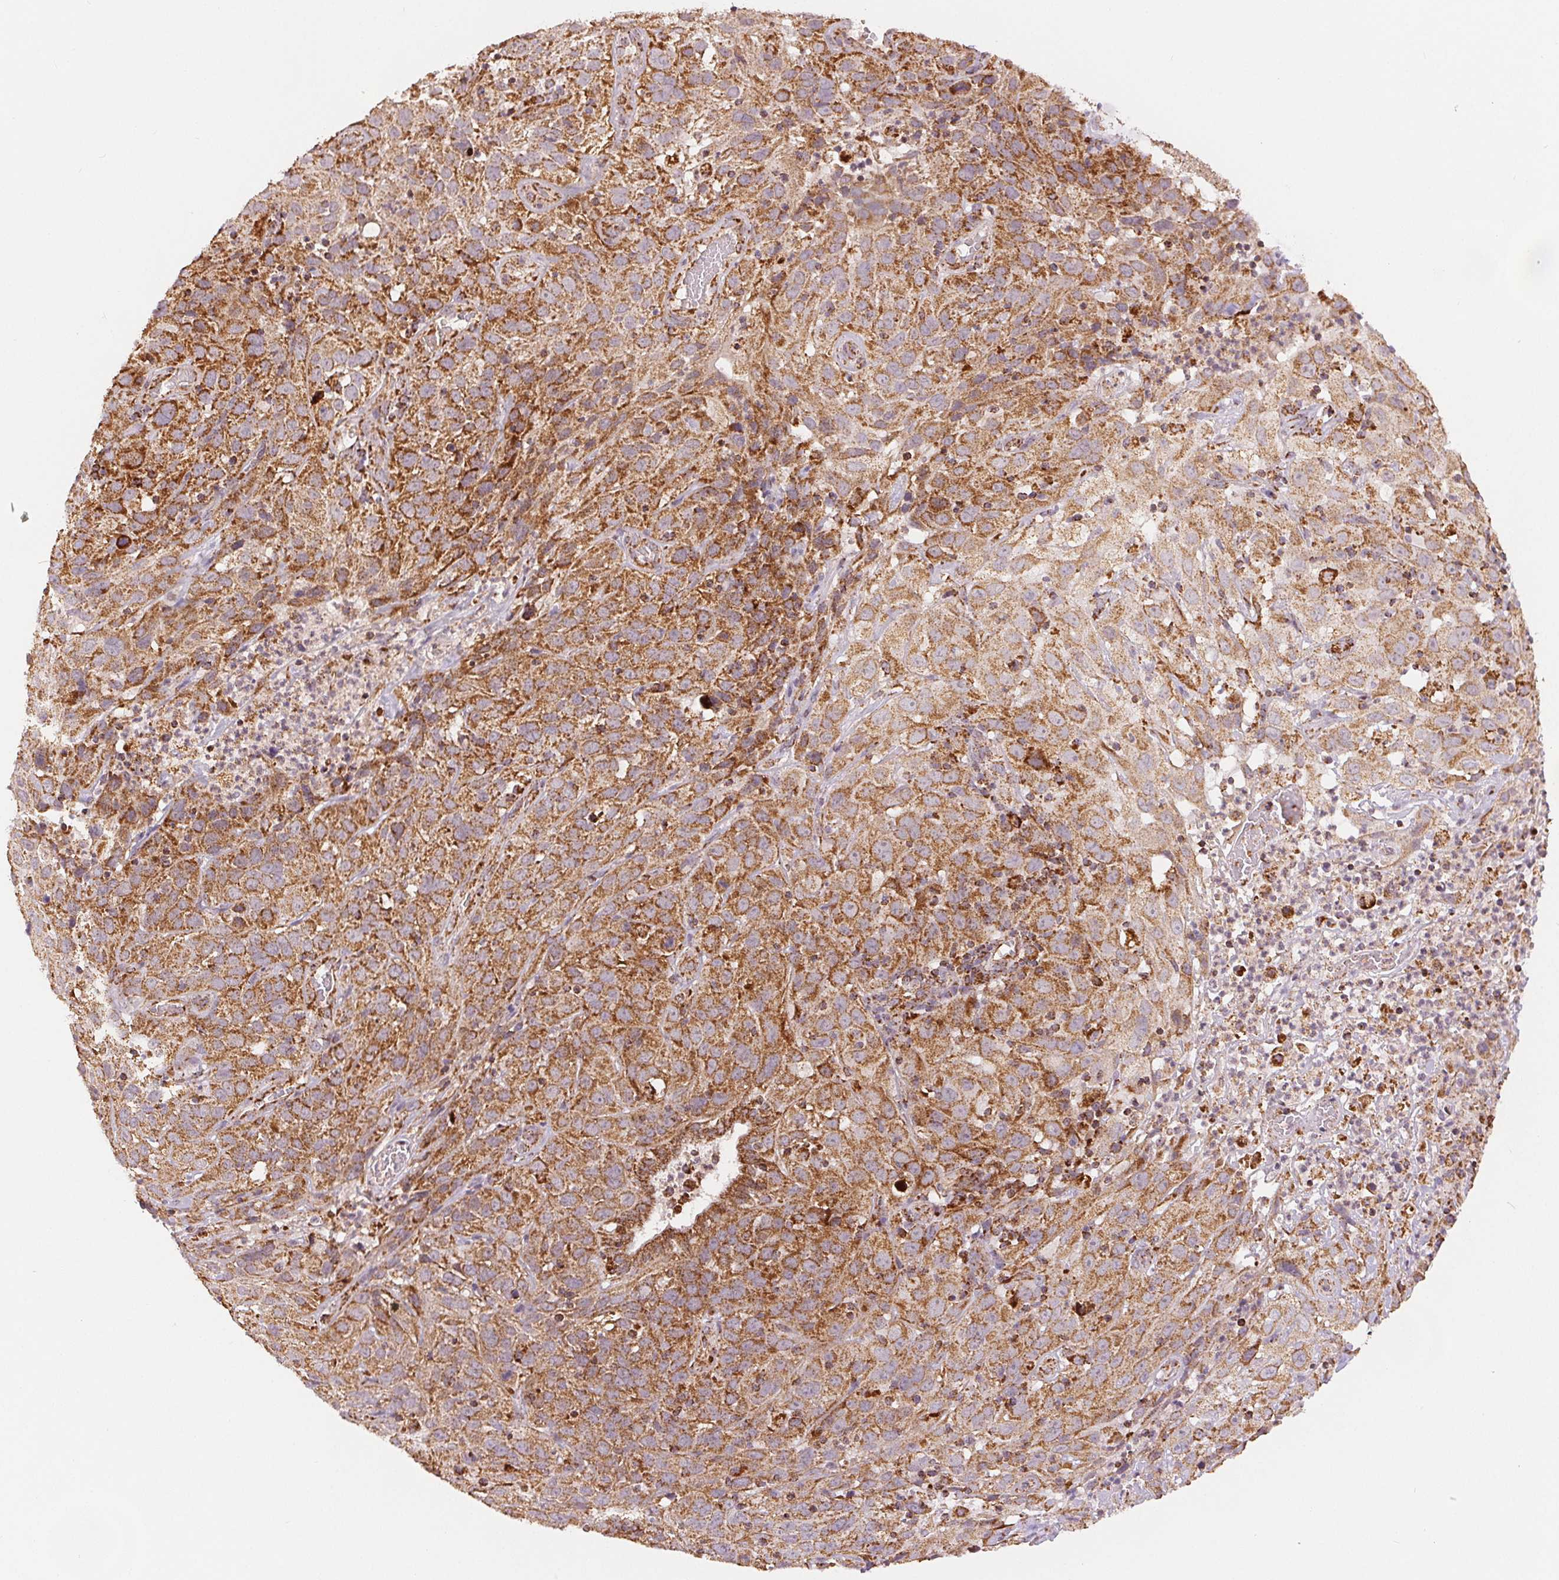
{"staining": {"intensity": "moderate", "quantity": ">75%", "location": "cytoplasmic/membranous"}, "tissue": "cervical cancer", "cell_type": "Tumor cells", "image_type": "cancer", "snomed": [{"axis": "morphology", "description": "Squamous cell carcinoma, NOS"}, {"axis": "topography", "description": "Cervix"}], "caption": "Cervical cancer stained with DAB (3,3'-diaminobenzidine) immunohistochemistry (IHC) displays medium levels of moderate cytoplasmic/membranous expression in approximately >75% of tumor cells.", "gene": "SDHB", "patient": {"sex": "female", "age": 32}}